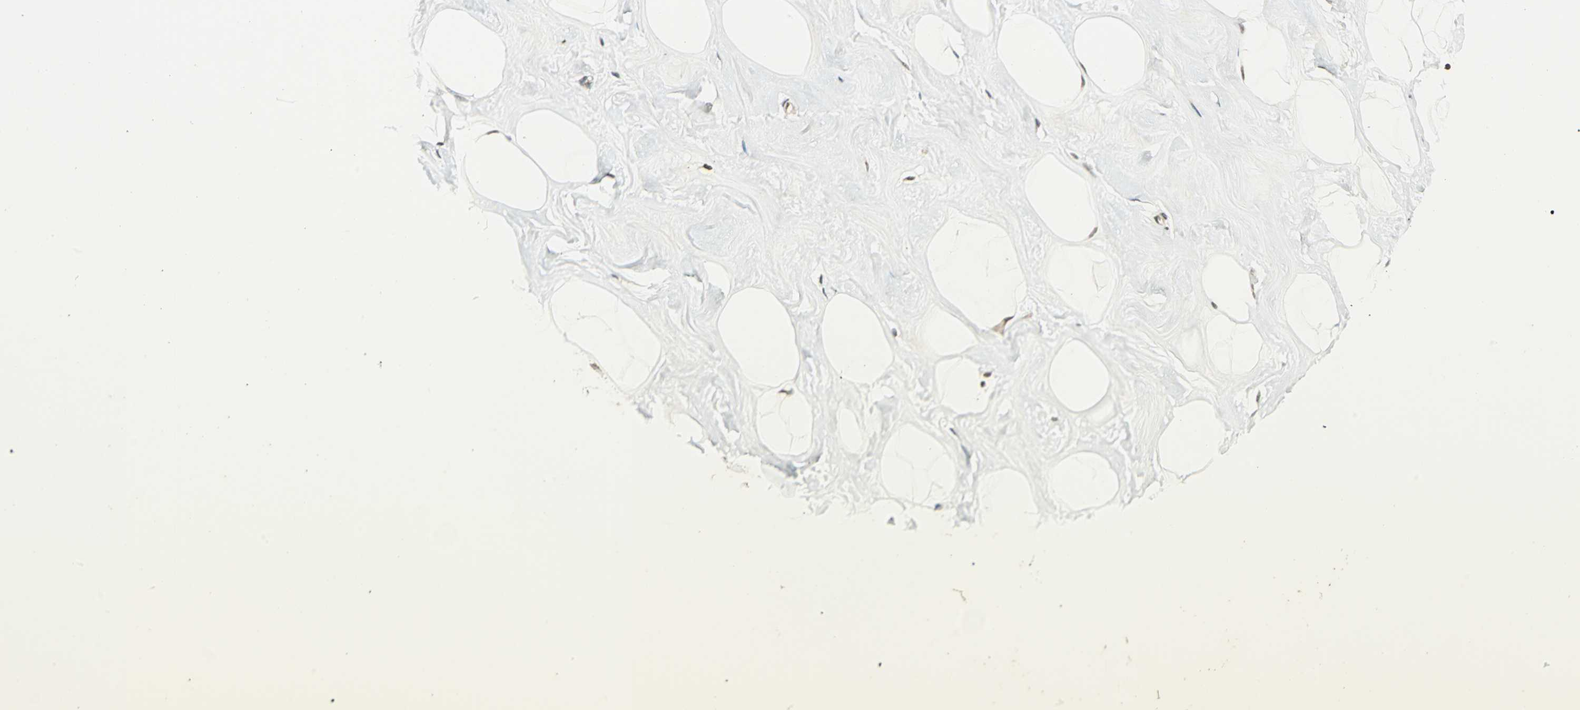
{"staining": {"intensity": "negative", "quantity": "none", "location": "none"}, "tissue": "breast", "cell_type": "Adipocytes", "image_type": "normal", "snomed": [{"axis": "morphology", "description": "Normal tissue, NOS"}, {"axis": "topography", "description": "Breast"}], "caption": "Histopathology image shows no protein expression in adipocytes of benign breast.", "gene": "CDC34", "patient": {"sex": "female", "age": 23}}